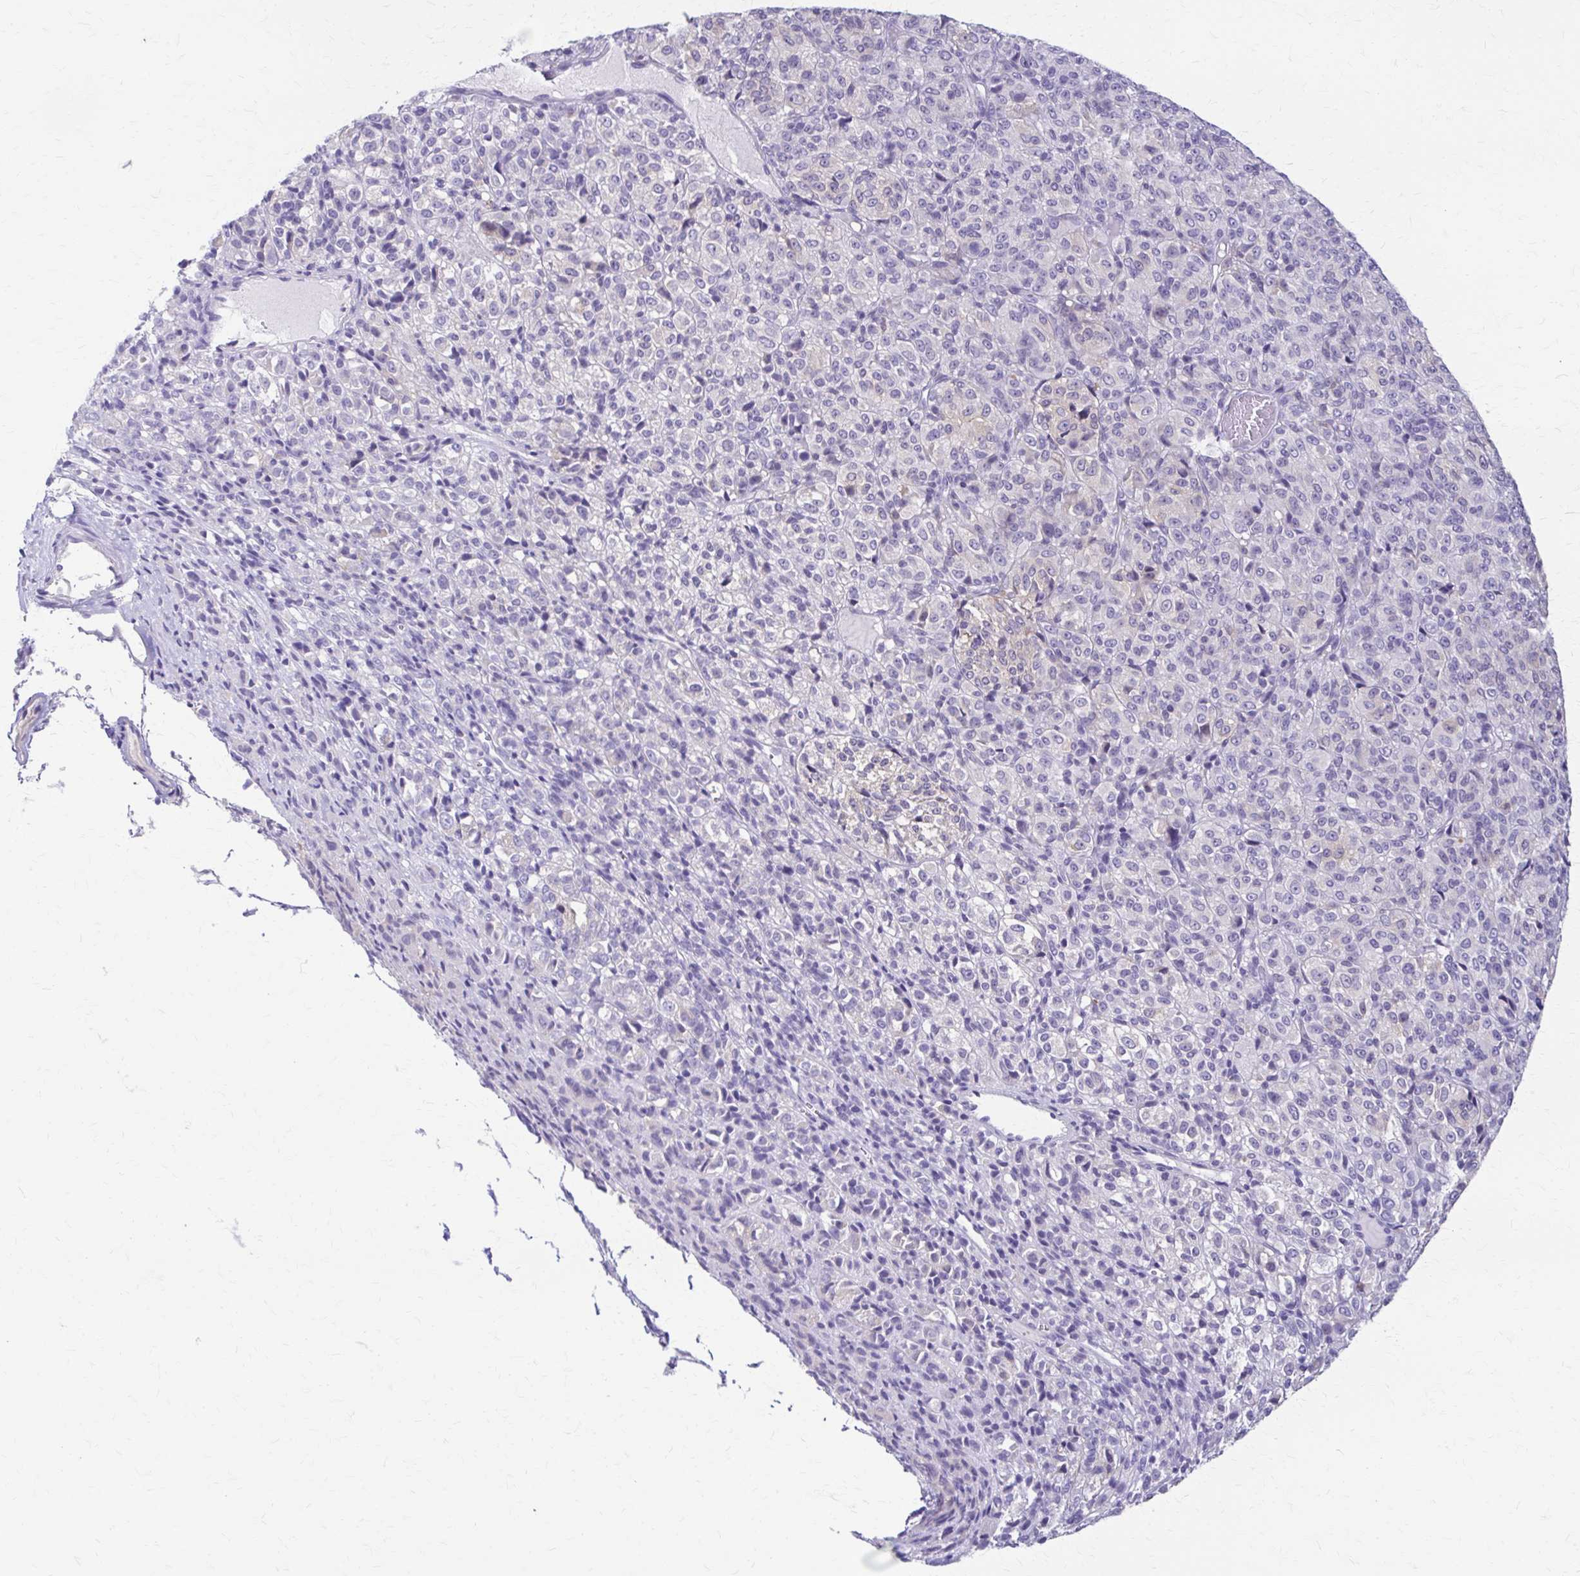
{"staining": {"intensity": "negative", "quantity": "none", "location": "none"}, "tissue": "melanoma", "cell_type": "Tumor cells", "image_type": "cancer", "snomed": [{"axis": "morphology", "description": "Malignant melanoma, Metastatic site"}, {"axis": "topography", "description": "Brain"}], "caption": "Tumor cells are negative for brown protein staining in malignant melanoma (metastatic site).", "gene": "PIK3AP1", "patient": {"sex": "female", "age": 56}}